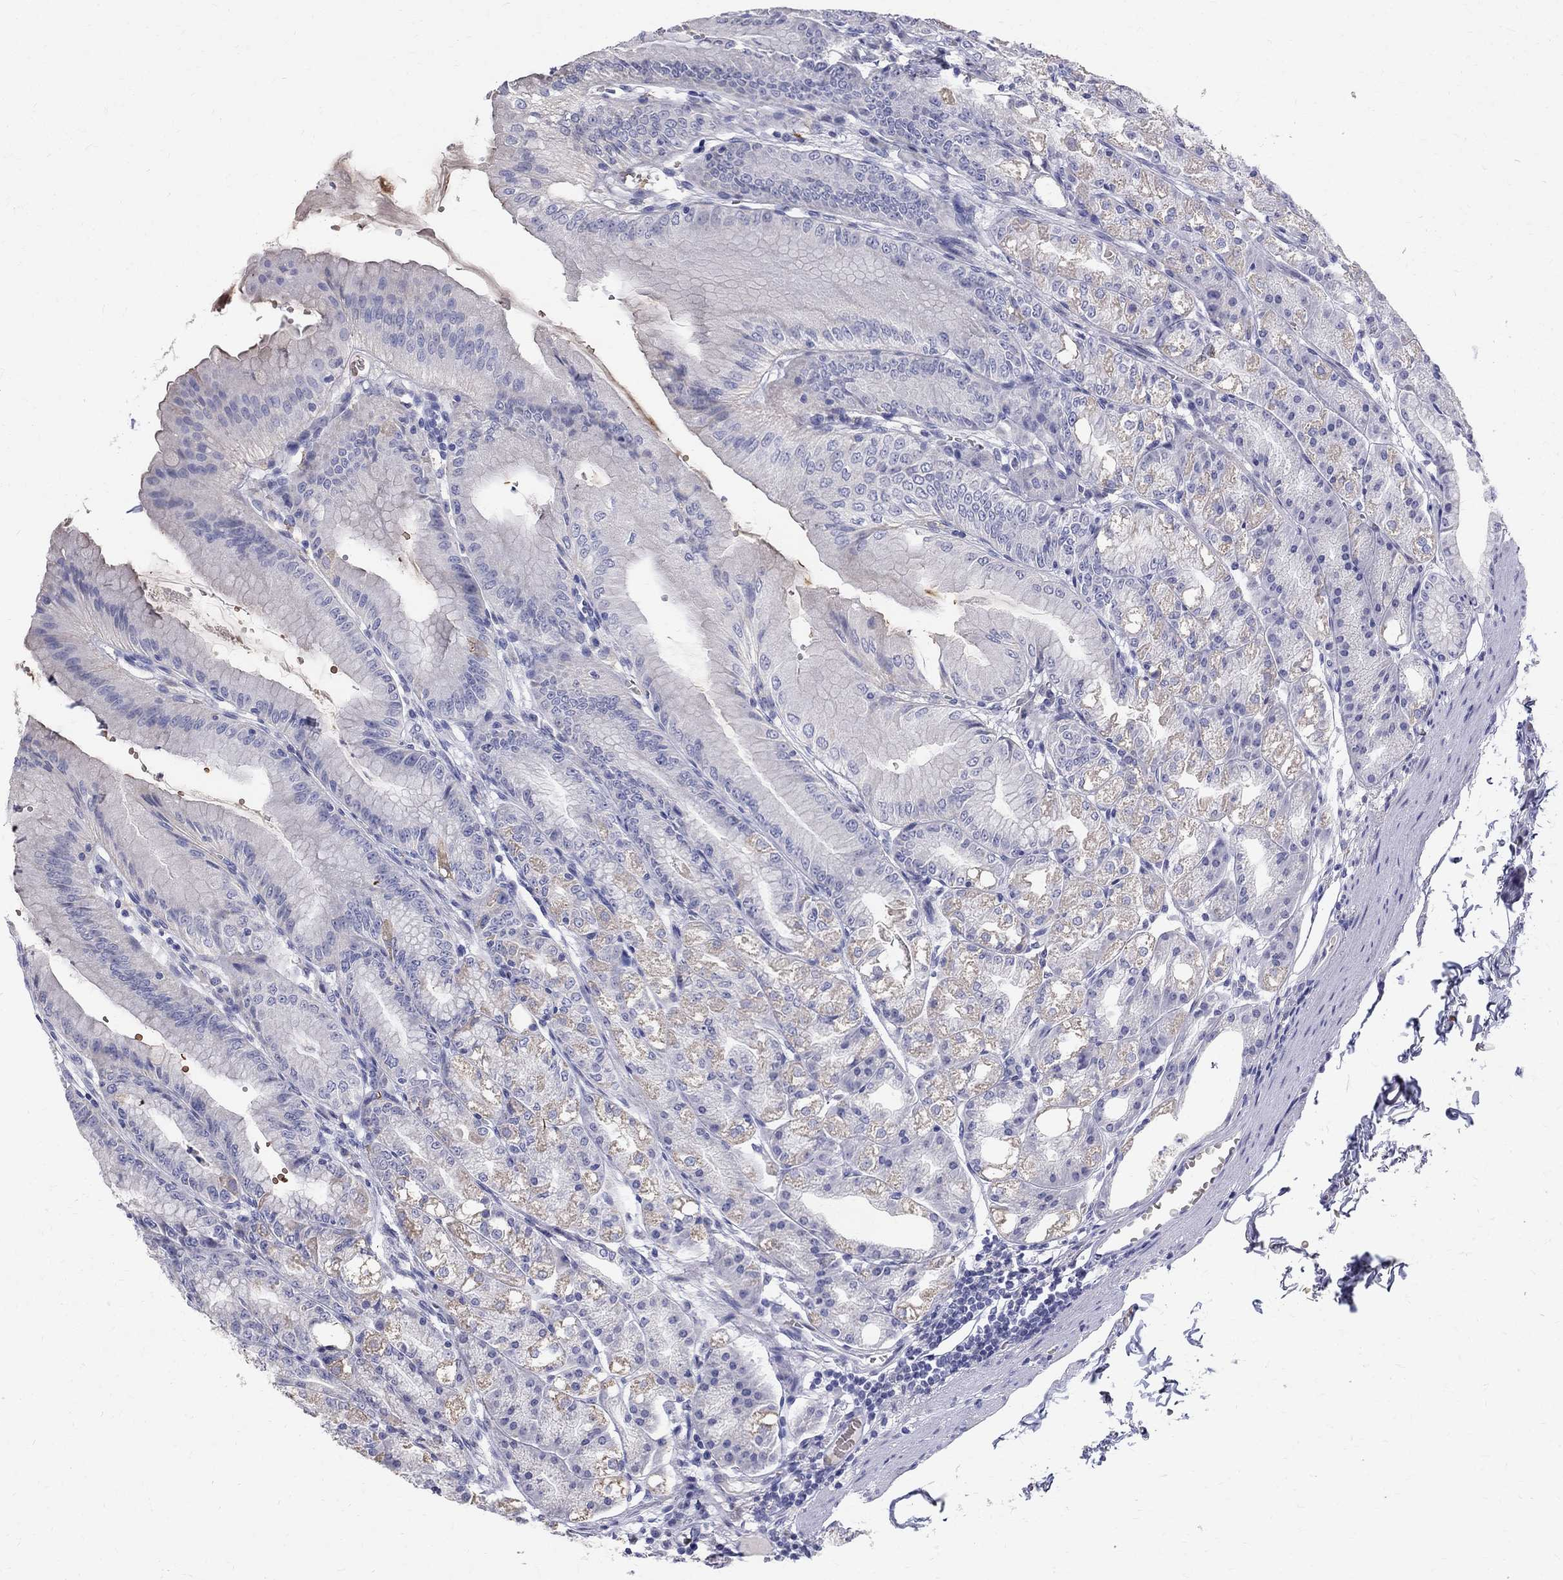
{"staining": {"intensity": "negative", "quantity": "none", "location": "none"}, "tissue": "stomach", "cell_type": "Glandular cells", "image_type": "normal", "snomed": [{"axis": "morphology", "description": "Normal tissue, NOS"}, {"axis": "topography", "description": "Stomach"}], "caption": "High power microscopy image of an IHC photomicrograph of benign stomach, revealing no significant positivity in glandular cells. (Brightfield microscopy of DAB IHC at high magnification).", "gene": "AGER", "patient": {"sex": "male", "age": 71}}